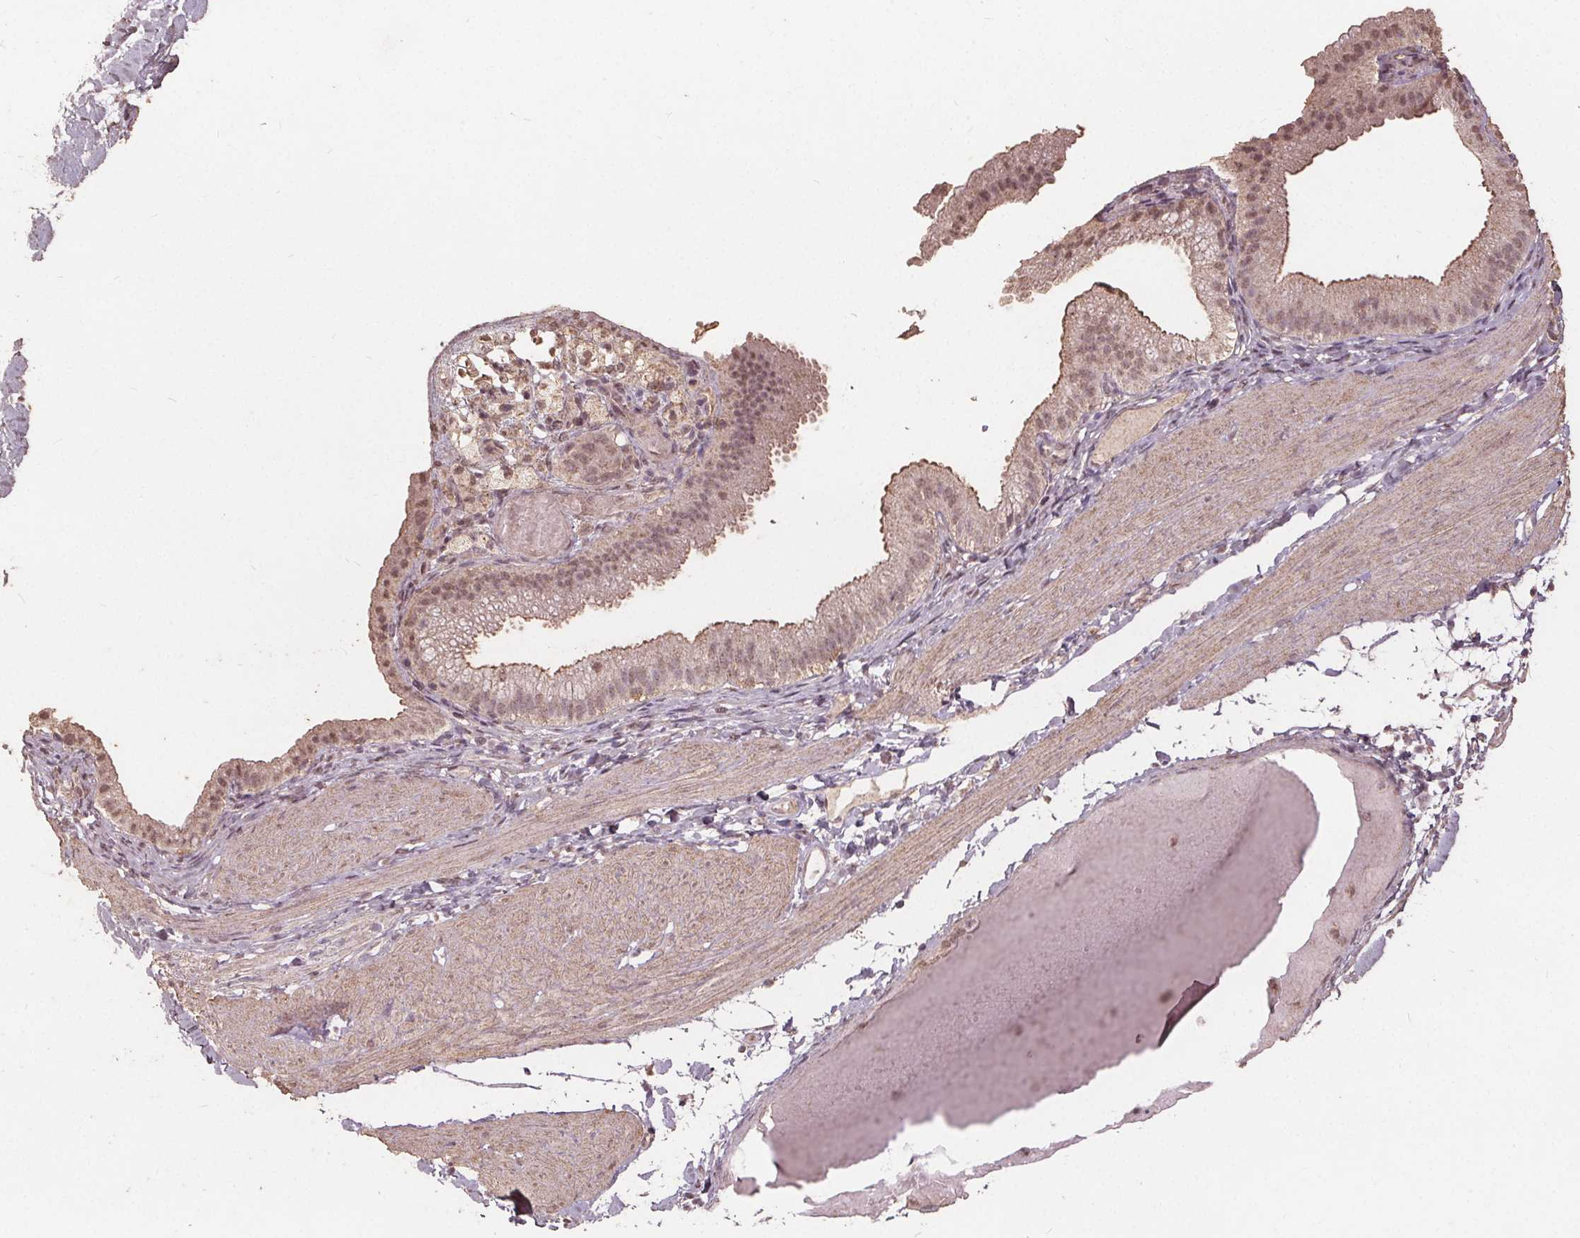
{"staining": {"intensity": "moderate", "quantity": "<25%", "location": "nuclear"}, "tissue": "adipose tissue", "cell_type": "Adipocytes", "image_type": "normal", "snomed": [{"axis": "morphology", "description": "Normal tissue, NOS"}, {"axis": "topography", "description": "Gallbladder"}, {"axis": "topography", "description": "Peripheral nerve tissue"}], "caption": "Immunohistochemistry (DAB) staining of normal human adipose tissue displays moderate nuclear protein staining in about <25% of adipocytes.", "gene": "DSG3", "patient": {"sex": "female", "age": 45}}